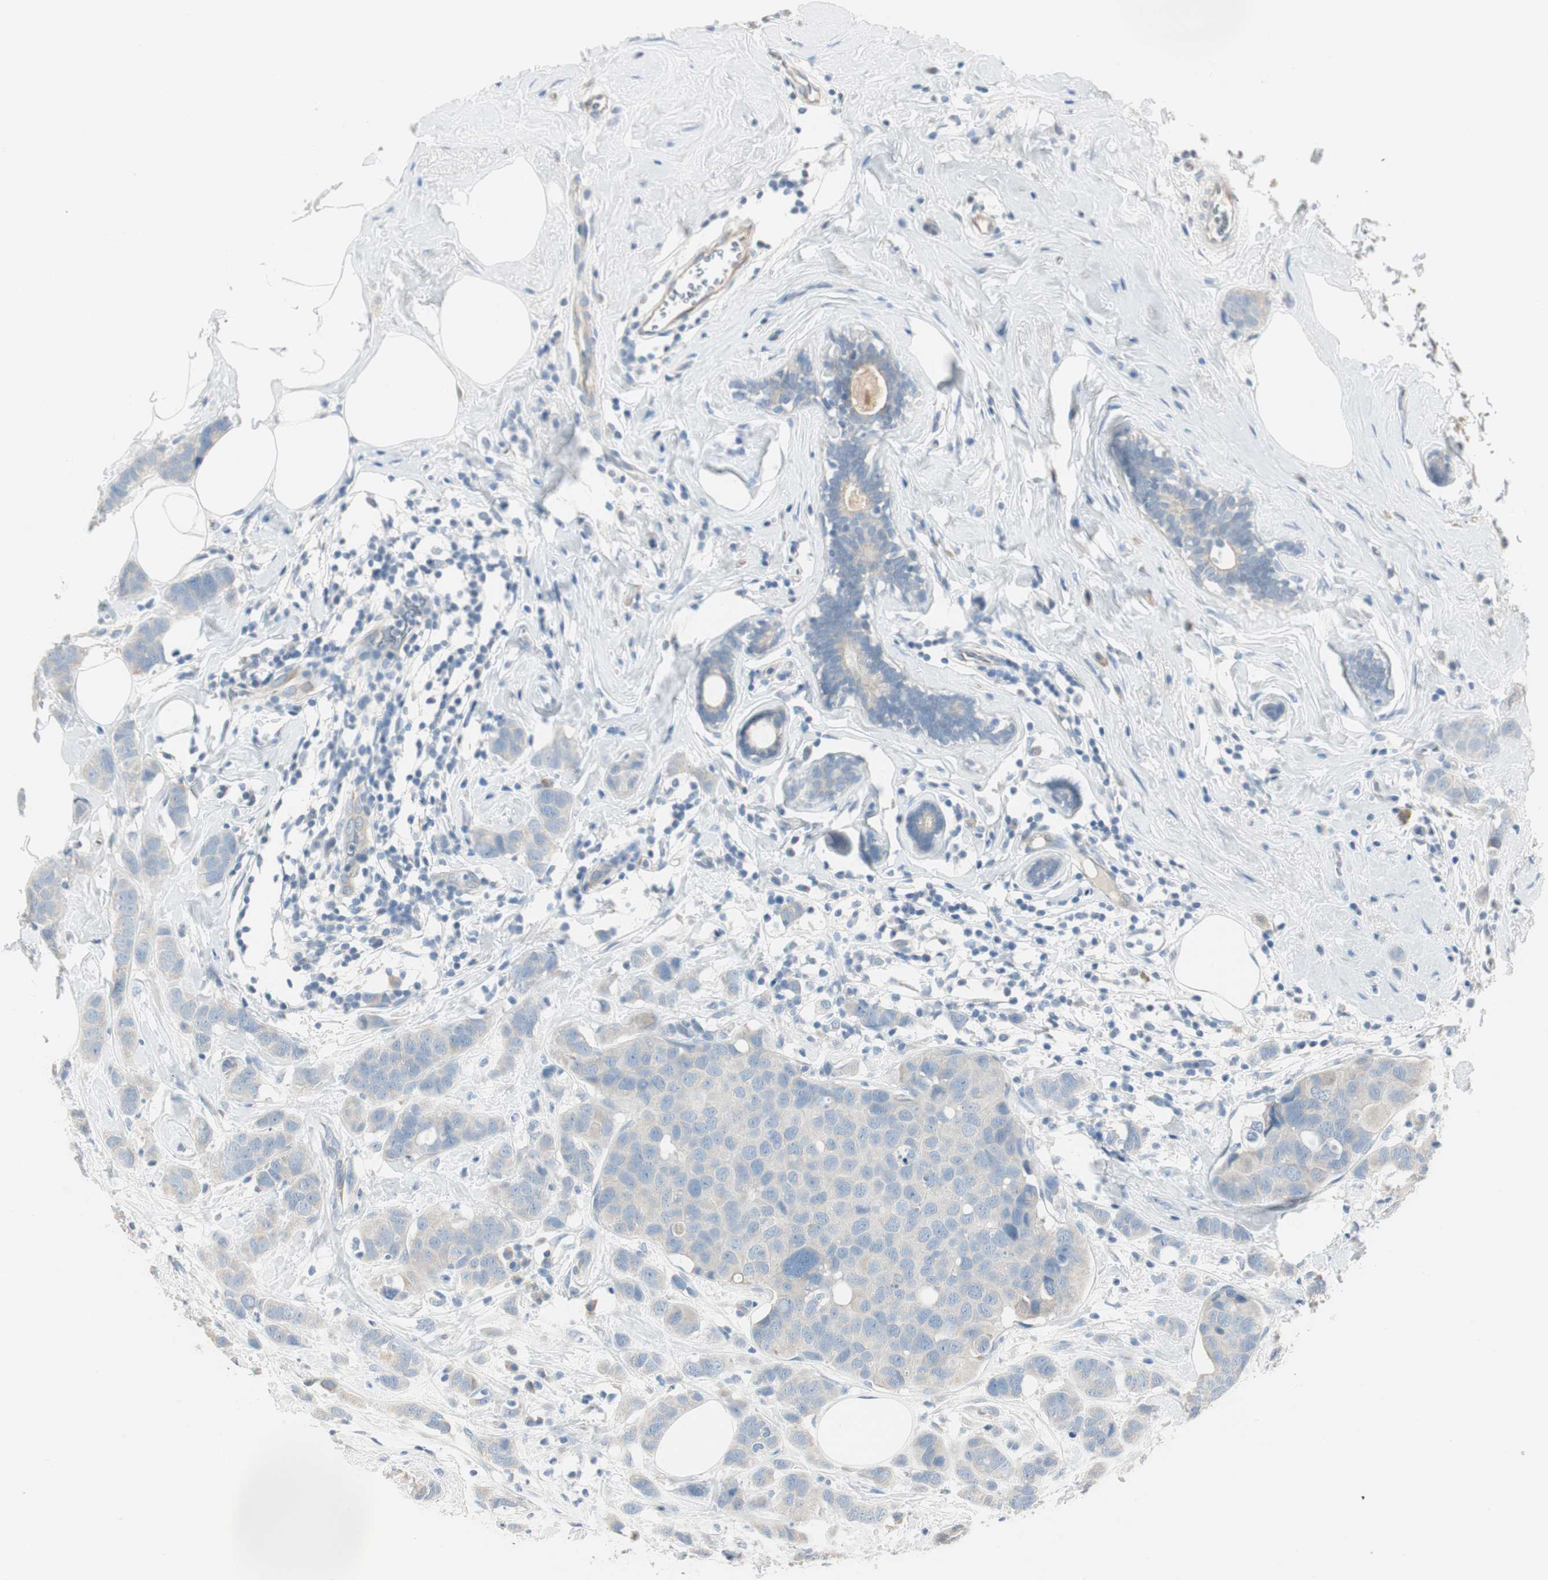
{"staining": {"intensity": "negative", "quantity": "none", "location": "none"}, "tissue": "breast cancer", "cell_type": "Tumor cells", "image_type": "cancer", "snomed": [{"axis": "morphology", "description": "Normal tissue, NOS"}, {"axis": "morphology", "description": "Duct carcinoma"}, {"axis": "topography", "description": "Breast"}], "caption": "Breast cancer (invasive ductal carcinoma) stained for a protein using IHC shows no expression tumor cells.", "gene": "SPINK4", "patient": {"sex": "female", "age": 50}}